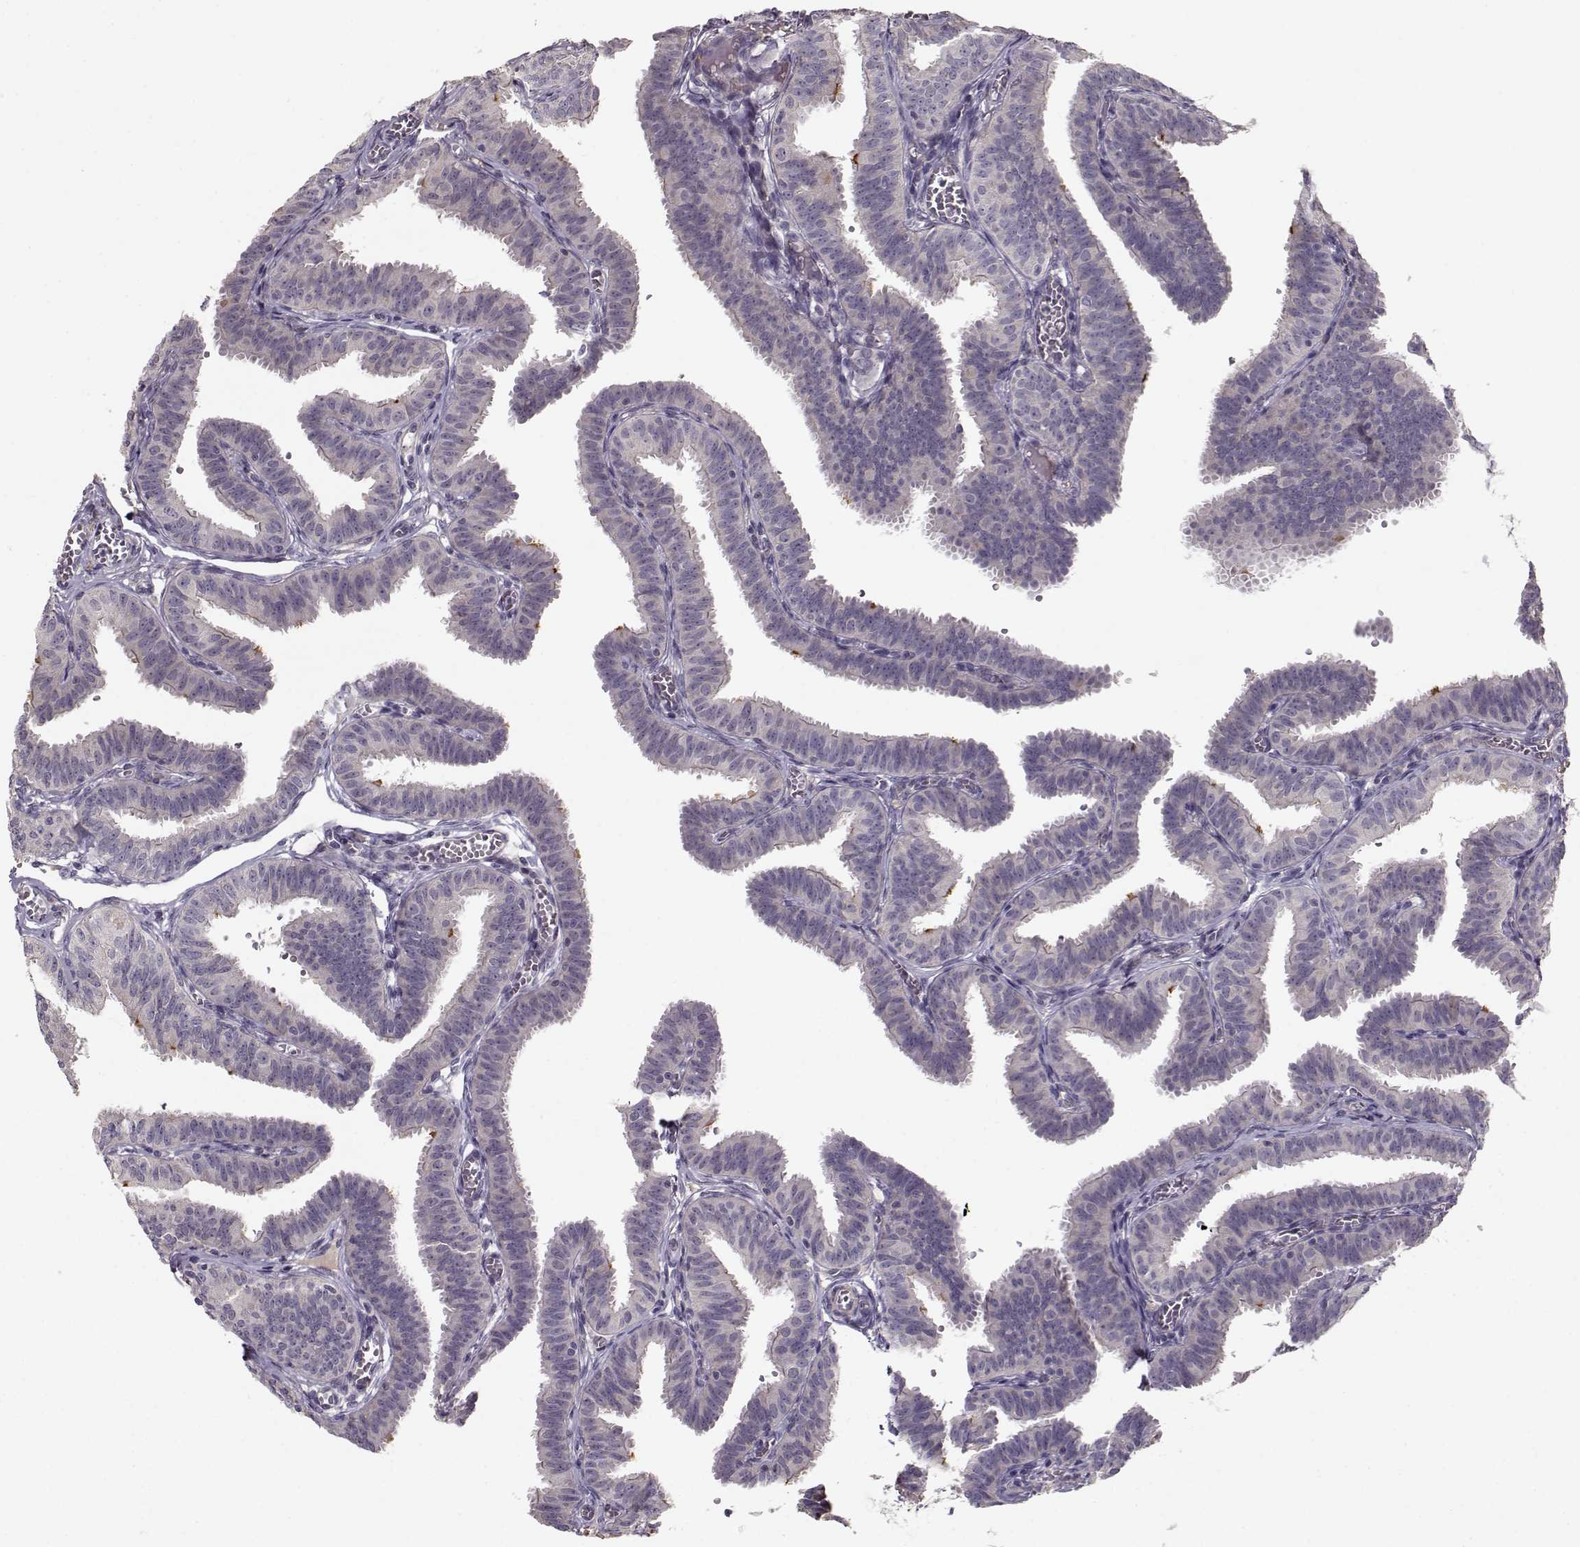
{"staining": {"intensity": "negative", "quantity": "none", "location": "none"}, "tissue": "fallopian tube", "cell_type": "Glandular cells", "image_type": "normal", "snomed": [{"axis": "morphology", "description": "Normal tissue, NOS"}, {"axis": "topography", "description": "Fallopian tube"}], "caption": "Normal fallopian tube was stained to show a protein in brown. There is no significant expression in glandular cells. (Immunohistochemistry (ihc), brightfield microscopy, high magnification).", "gene": "ENTPD8", "patient": {"sex": "female", "age": 25}}